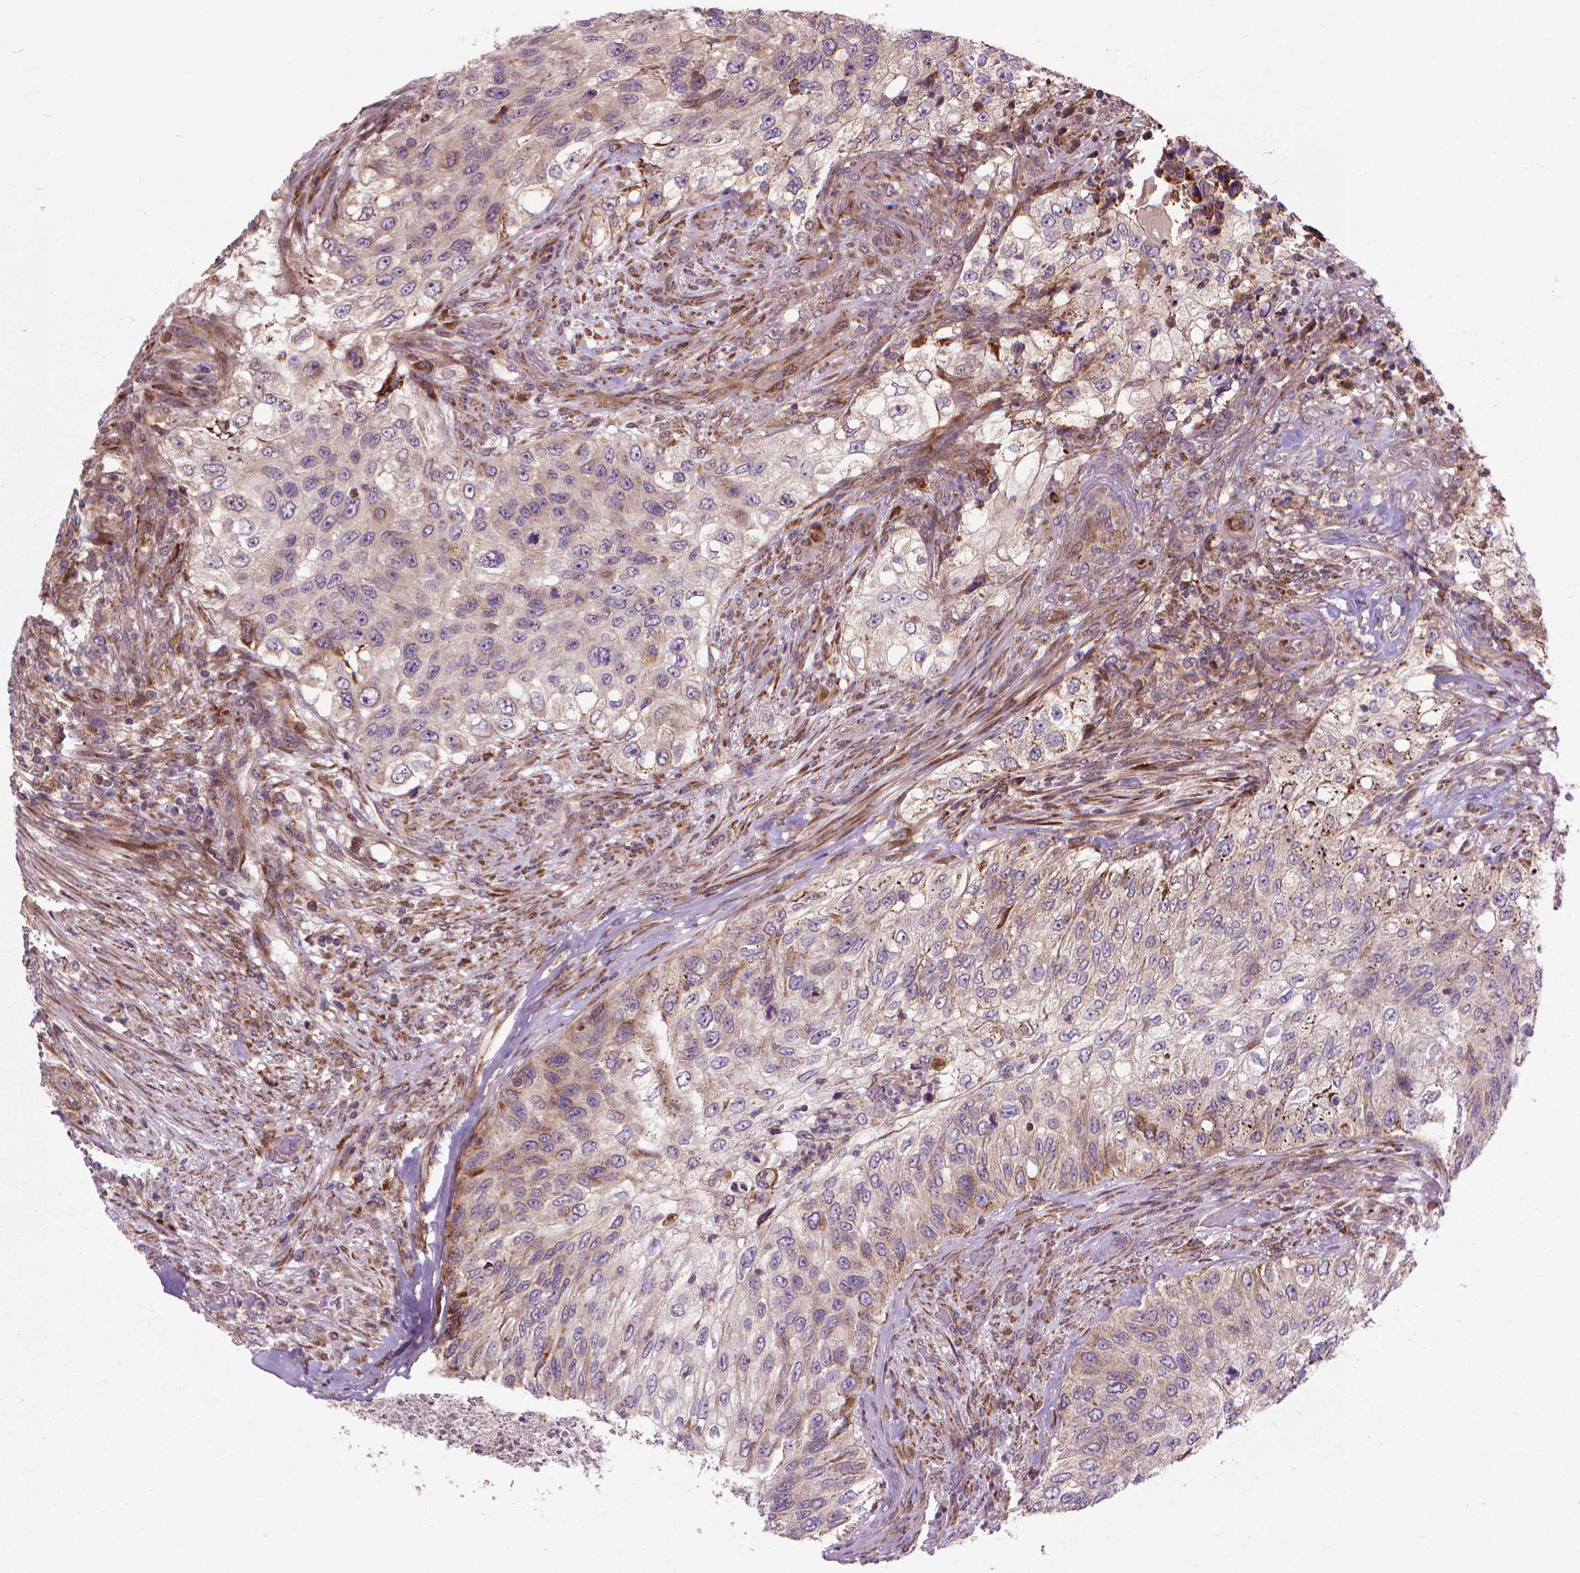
{"staining": {"intensity": "weak", "quantity": "25%-75%", "location": "cytoplasmic/membranous"}, "tissue": "urothelial cancer", "cell_type": "Tumor cells", "image_type": "cancer", "snomed": [{"axis": "morphology", "description": "Urothelial carcinoma, High grade"}, {"axis": "topography", "description": "Urinary bladder"}], "caption": "Human urothelial carcinoma (high-grade) stained with a brown dye reveals weak cytoplasmic/membranous positive expression in about 25%-75% of tumor cells.", "gene": "MYH14", "patient": {"sex": "female", "age": 60}}